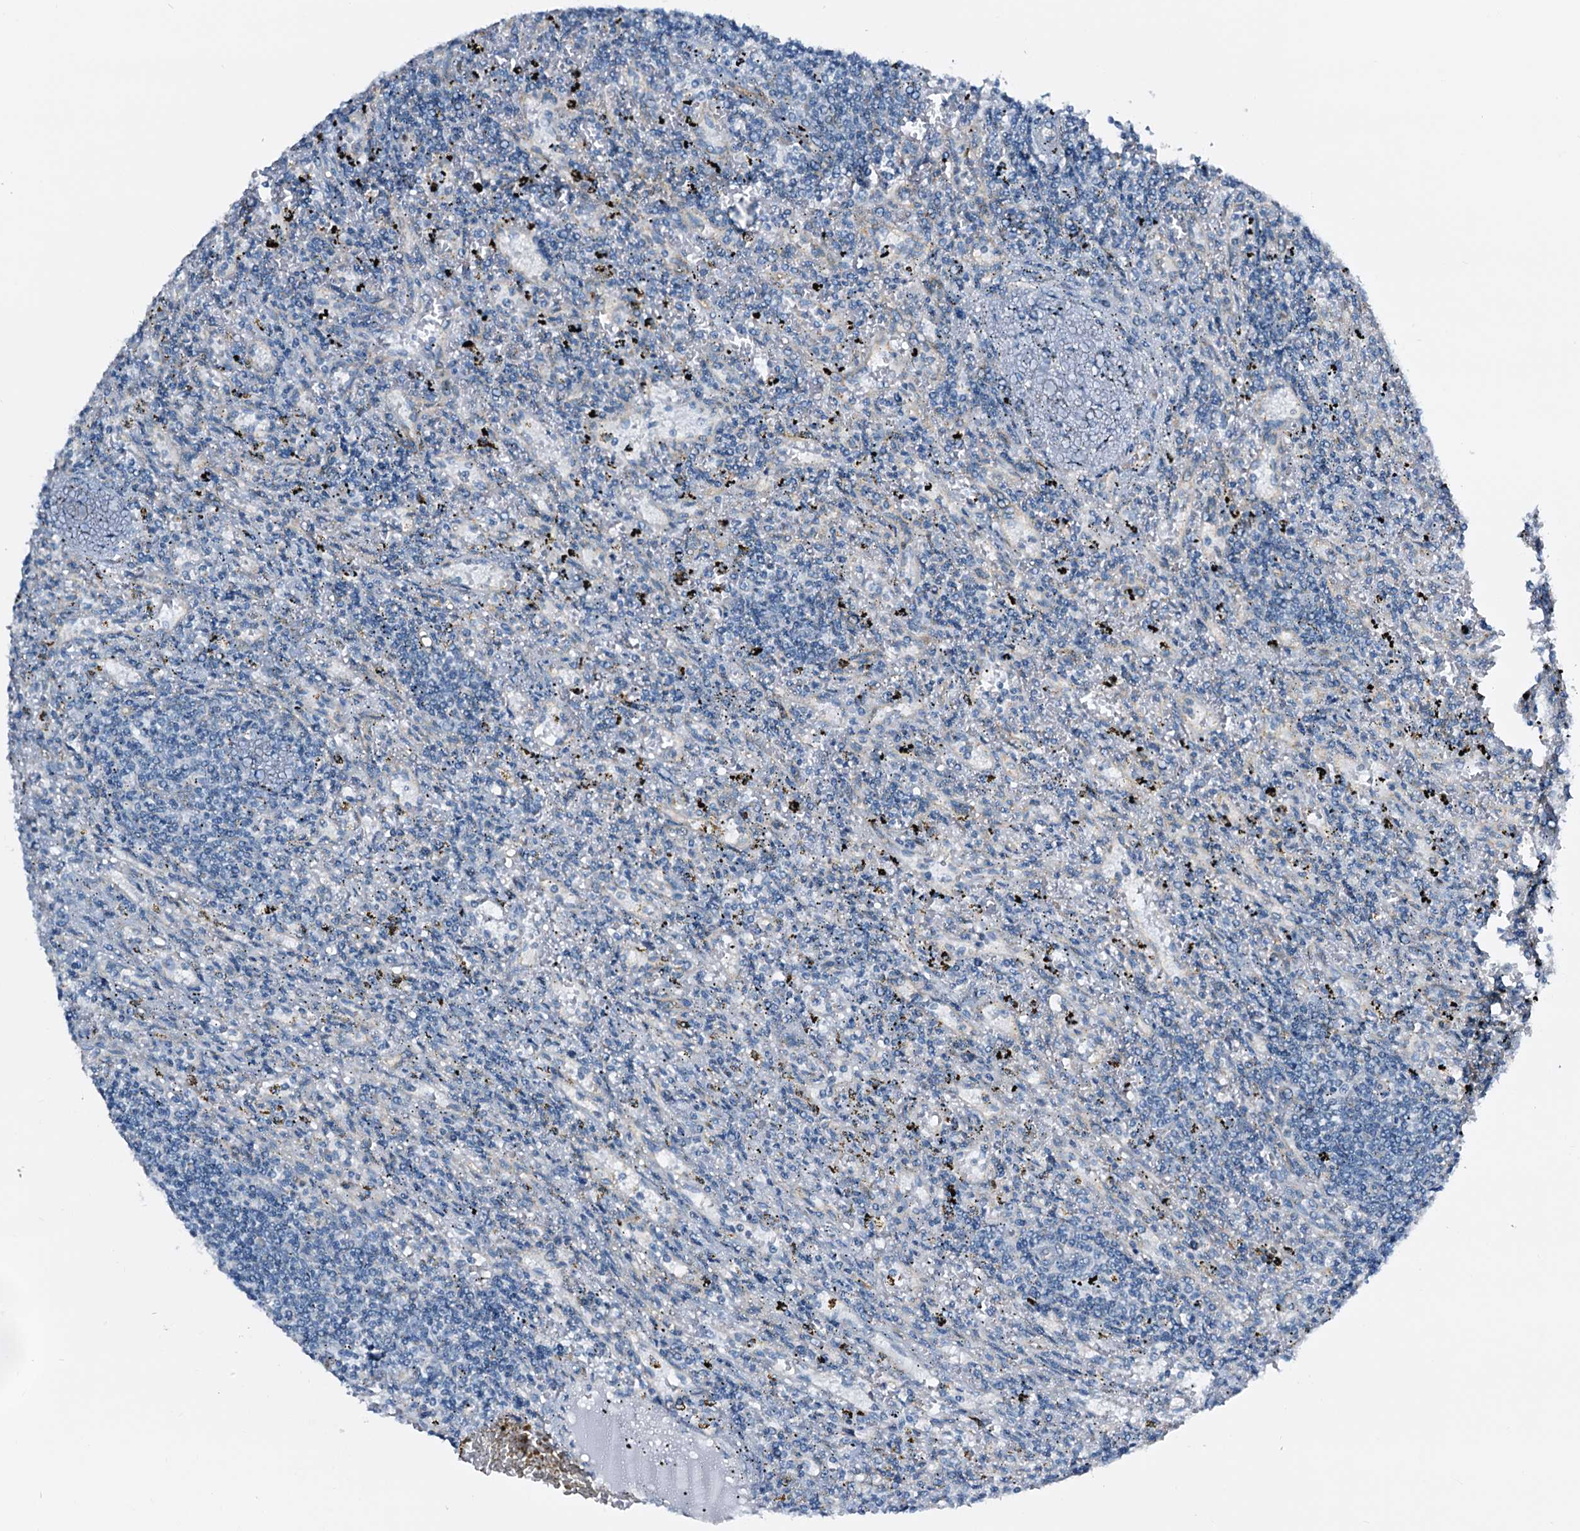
{"staining": {"intensity": "negative", "quantity": "none", "location": "none"}, "tissue": "lymphoma", "cell_type": "Tumor cells", "image_type": "cancer", "snomed": [{"axis": "morphology", "description": "Malignant lymphoma, non-Hodgkin's type, Low grade"}, {"axis": "topography", "description": "Spleen"}], "caption": "The micrograph displays no significant expression in tumor cells of lymphoma.", "gene": "SLC1A3", "patient": {"sex": "male", "age": 76}}